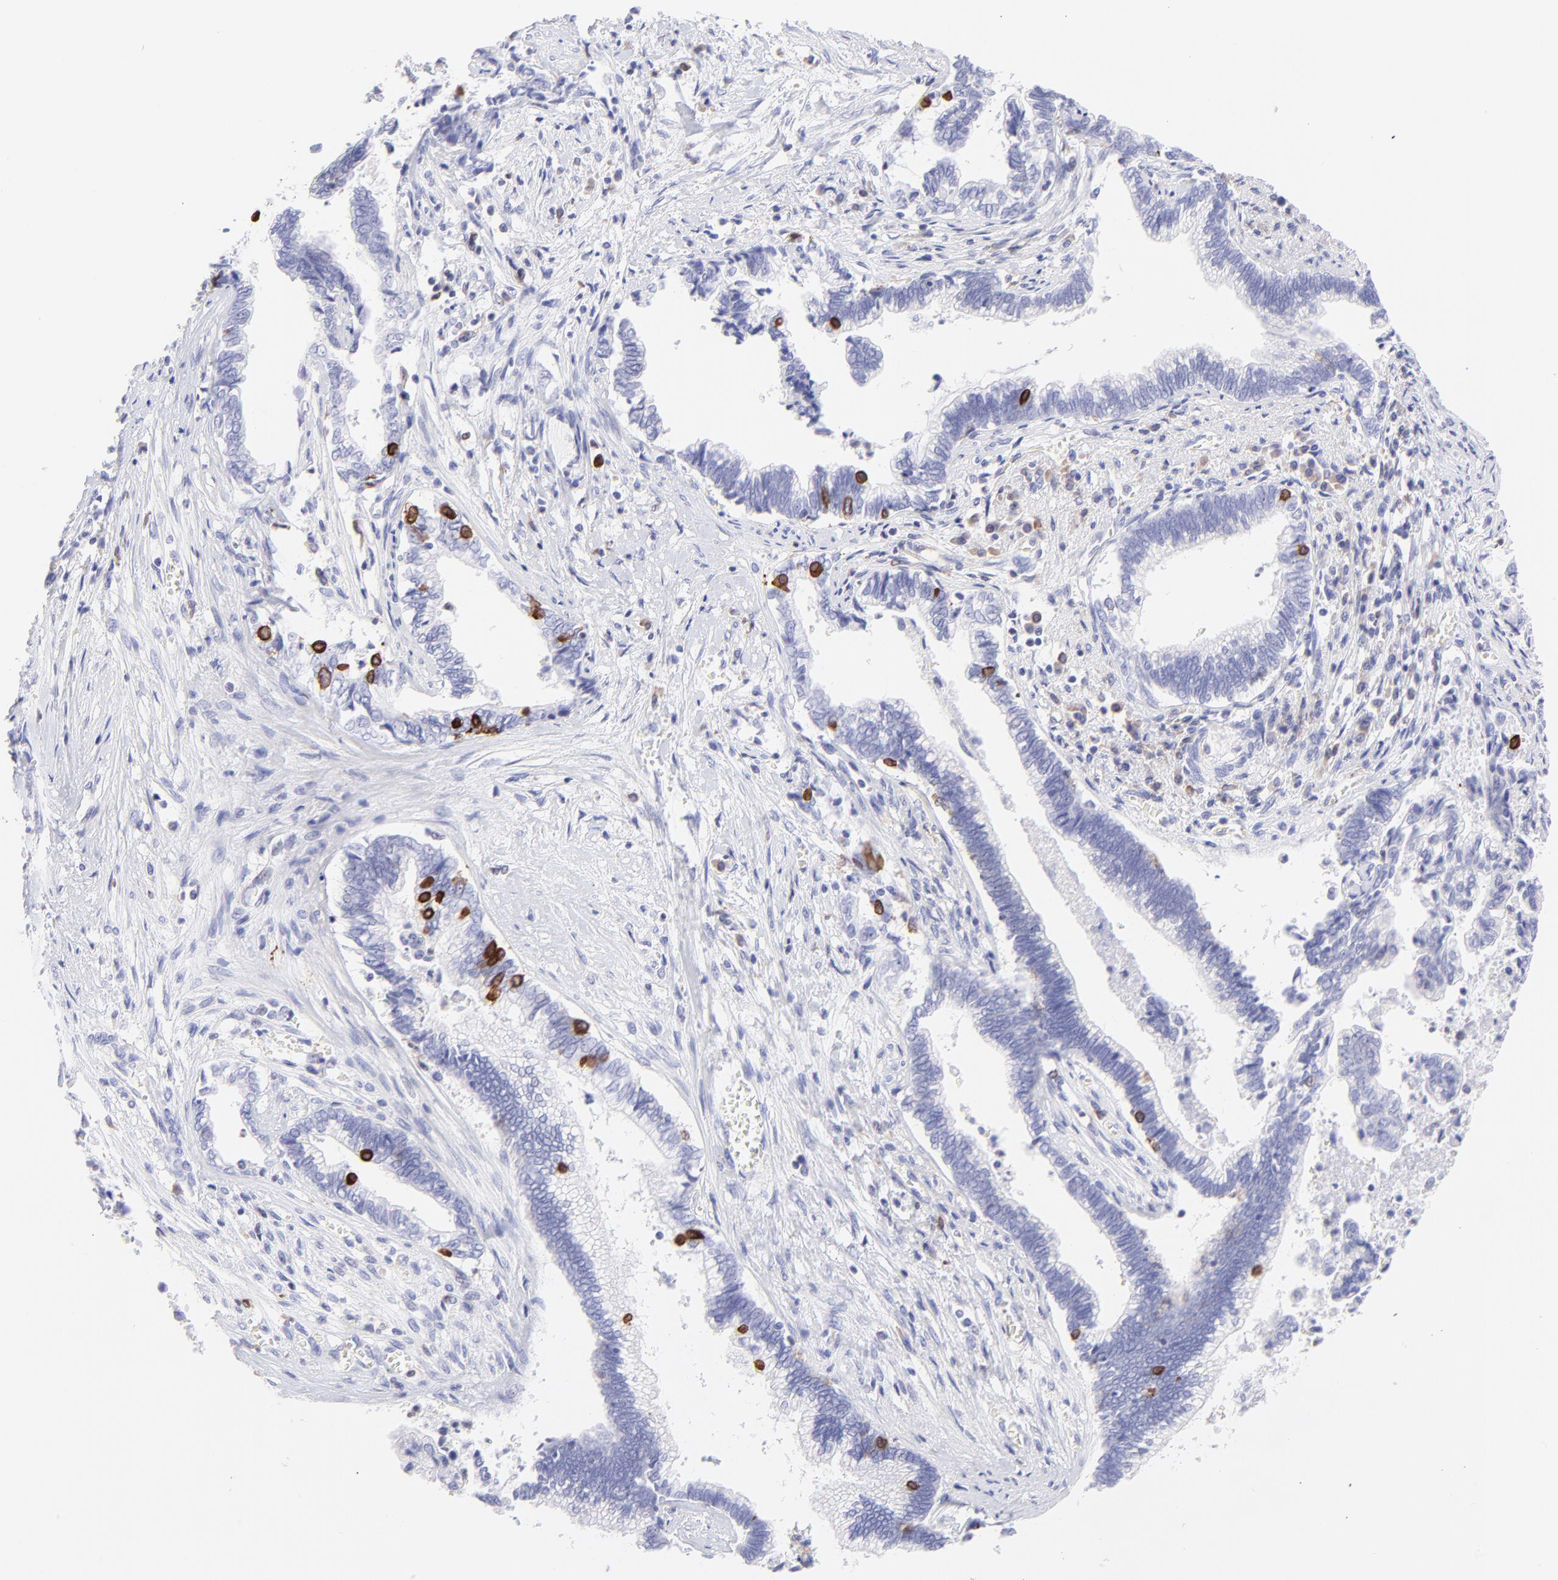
{"staining": {"intensity": "negative", "quantity": "none", "location": "none"}, "tissue": "liver cancer", "cell_type": "Tumor cells", "image_type": "cancer", "snomed": [{"axis": "morphology", "description": "Cholangiocarcinoma"}, {"axis": "topography", "description": "Liver"}], "caption": "Immunohistochemical staining of human liver cancer displays no significant expression in tumor cells.", "gene": "IRAG2", "patient": {"sex": "male", "age": 57}}